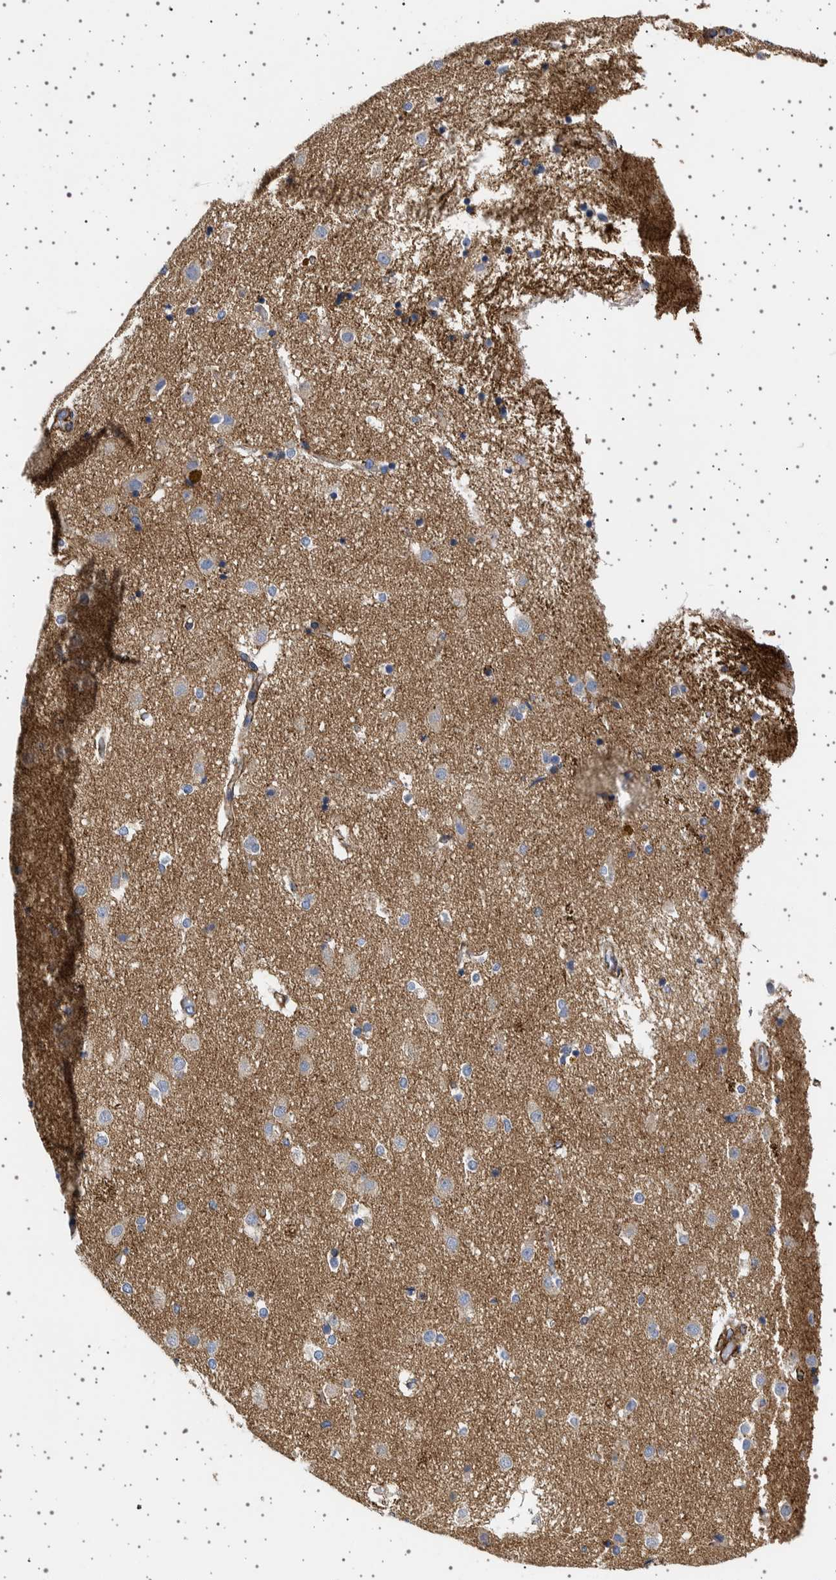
{"staining": {"intensity": "negative", "quantity": "none", "location": "none"}, "tissue": "caudate", "cell_type": "Glial cells", "image_type": "normal", "snomed": [{"axis": "morphology", "description": "Normal tissue, NOS"}, {"axis": "topography", "description": "Lateral ventricle wall"}], "caption": "Glial cells show no significant protein positivity in unremarkable caudate.", "gene": "SEPTIN4", "patient": {"sex": "male", "age": 70}}